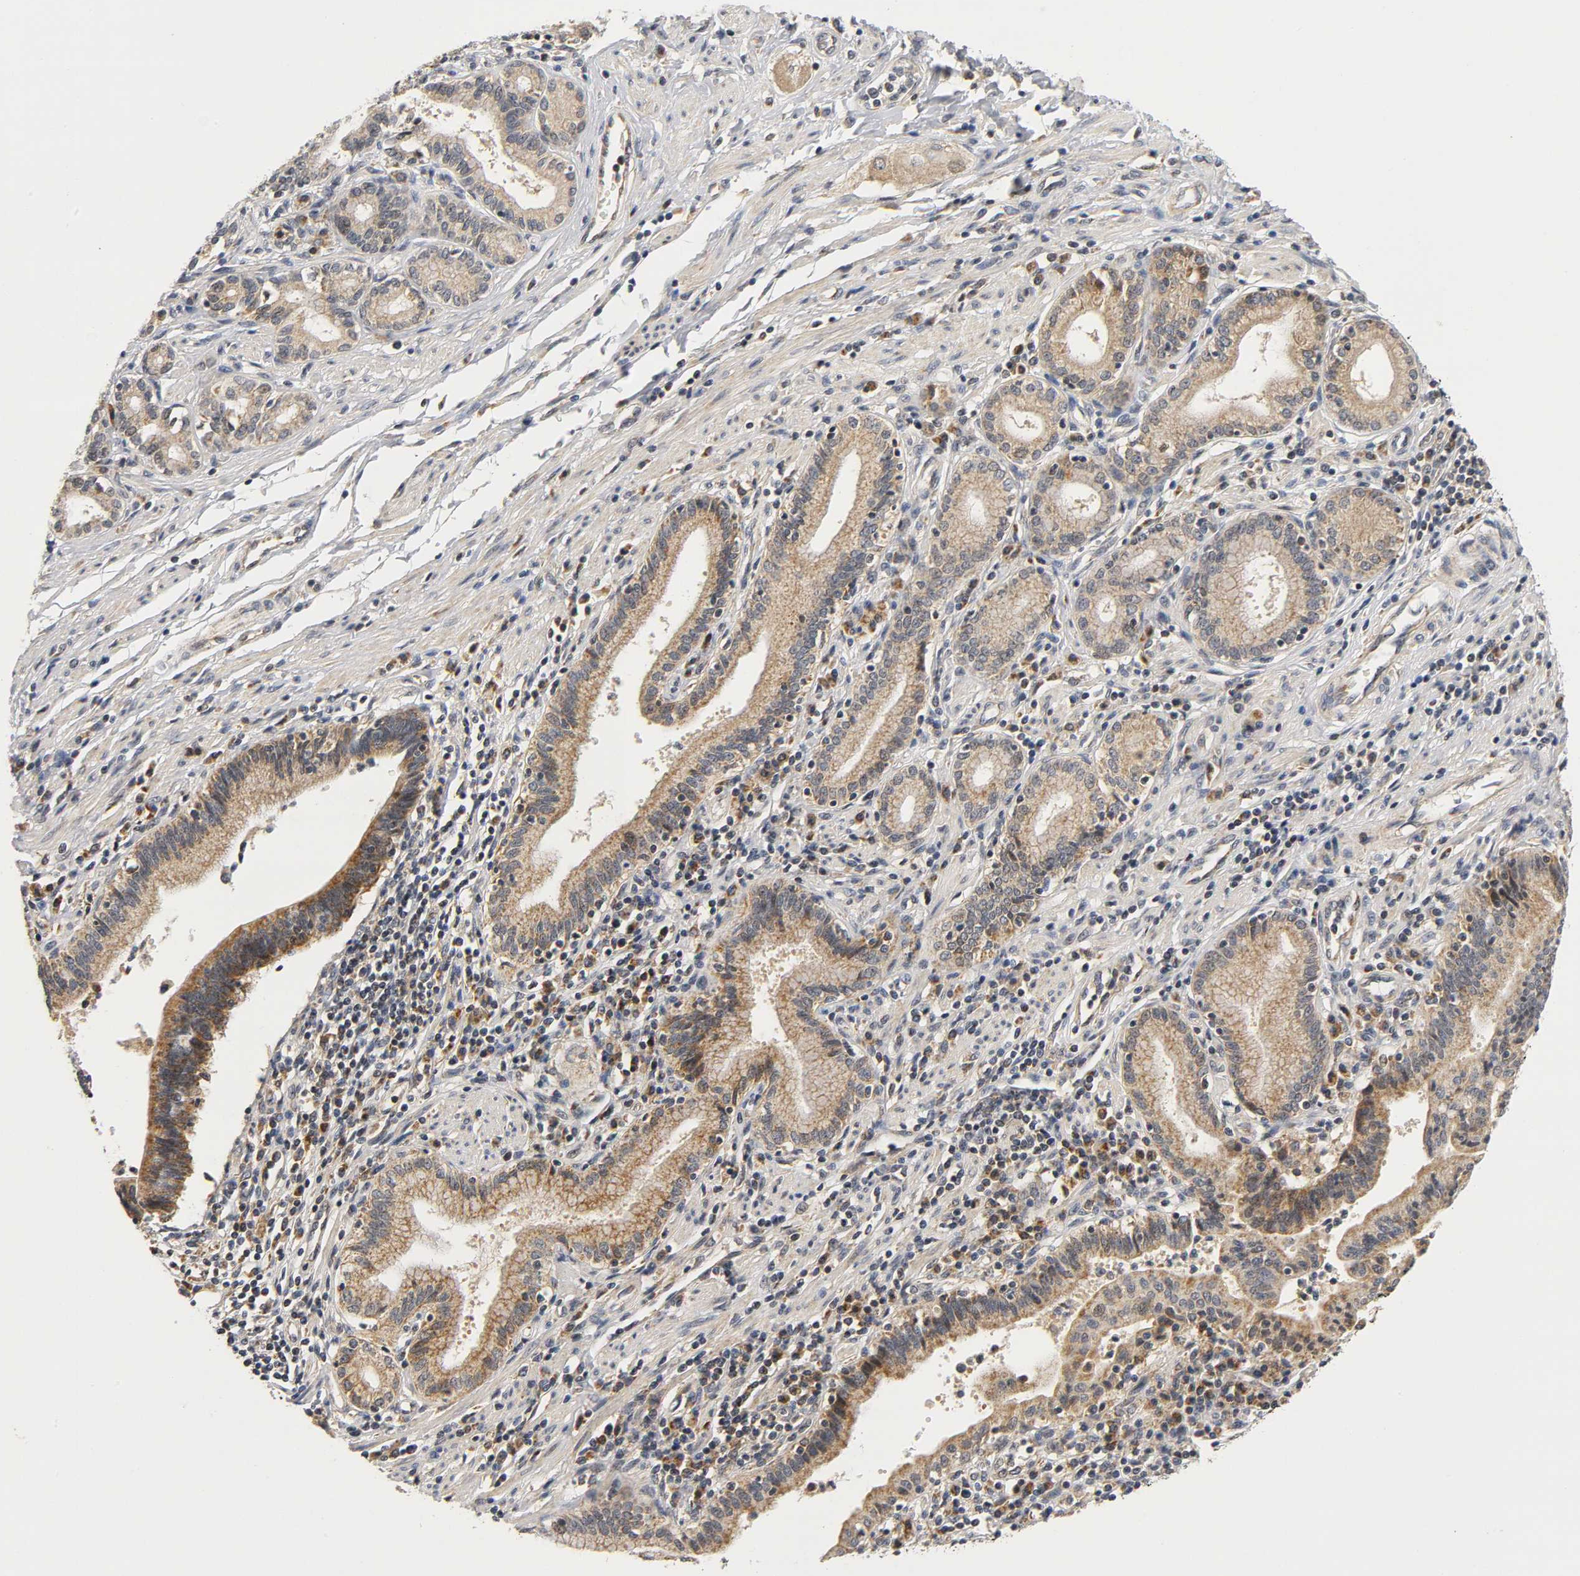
{"staining": {"intensity": "weak", "quantity": ">75%", "location": "cytoplasmic/membranous"}, "tissue": "pancreatic cancer", "cell_type": "Tumor cells", "image_type": "cancer", "snomed": [{"axis": "morphology", "description": "Adenocarcinoma, NOS"}, {"axis": "topography", "description": "Pancreas"}], "caption": "Immunohistochemical staining of pancreatic adenocarcinoma exhibits low levels of weak cytoplasmic/membranous staining in approximately >75% of tumor cells.", "gene": "NRP1", "patient": {"sex": "female", "age": 48}}